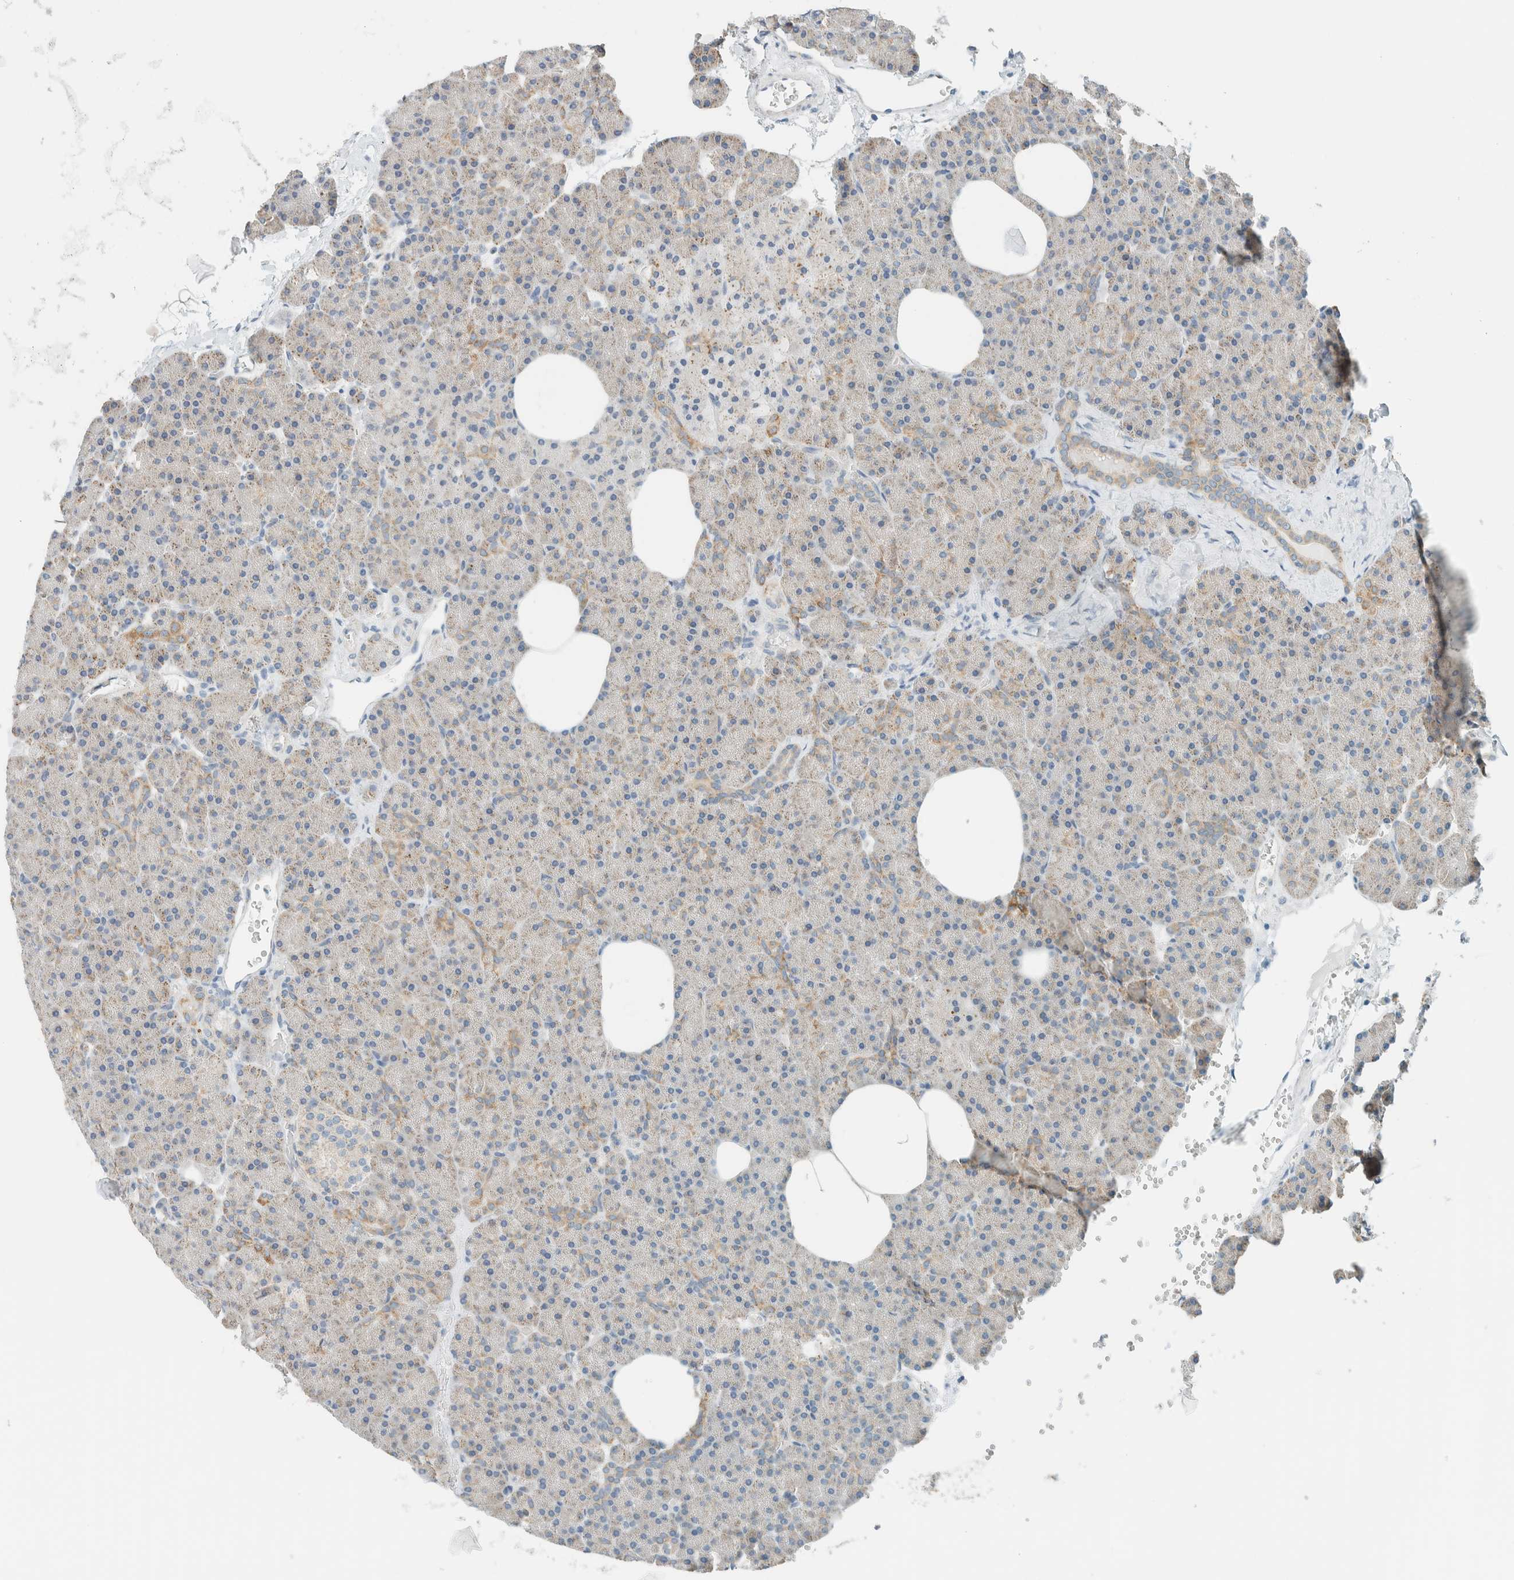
{"staining": {"intensity": "weak", "quantity": ">75%", "location": "cytoplasmic/membranous"}, "tissue": "pancreas", "cell_type": "Exocrine glandular cells", "image_type": "normal", "snomed": [{"axis": "morphology", "description": "Normal tissue, NOS"}, {"axis": "morphology", "description": "Carcinoid, malignant, NOS"}, {"axis": "topography", "description": "Pancreas"}], "caption": "Immunohistochemical staining of unremarkable pancreas displays low levels of weak cytoplasmic/membranous expression in approximately >75% of exocrine glandular cells.", "gene": "ALDH7A1", "patient": {"sex": "female", "age": 35}}